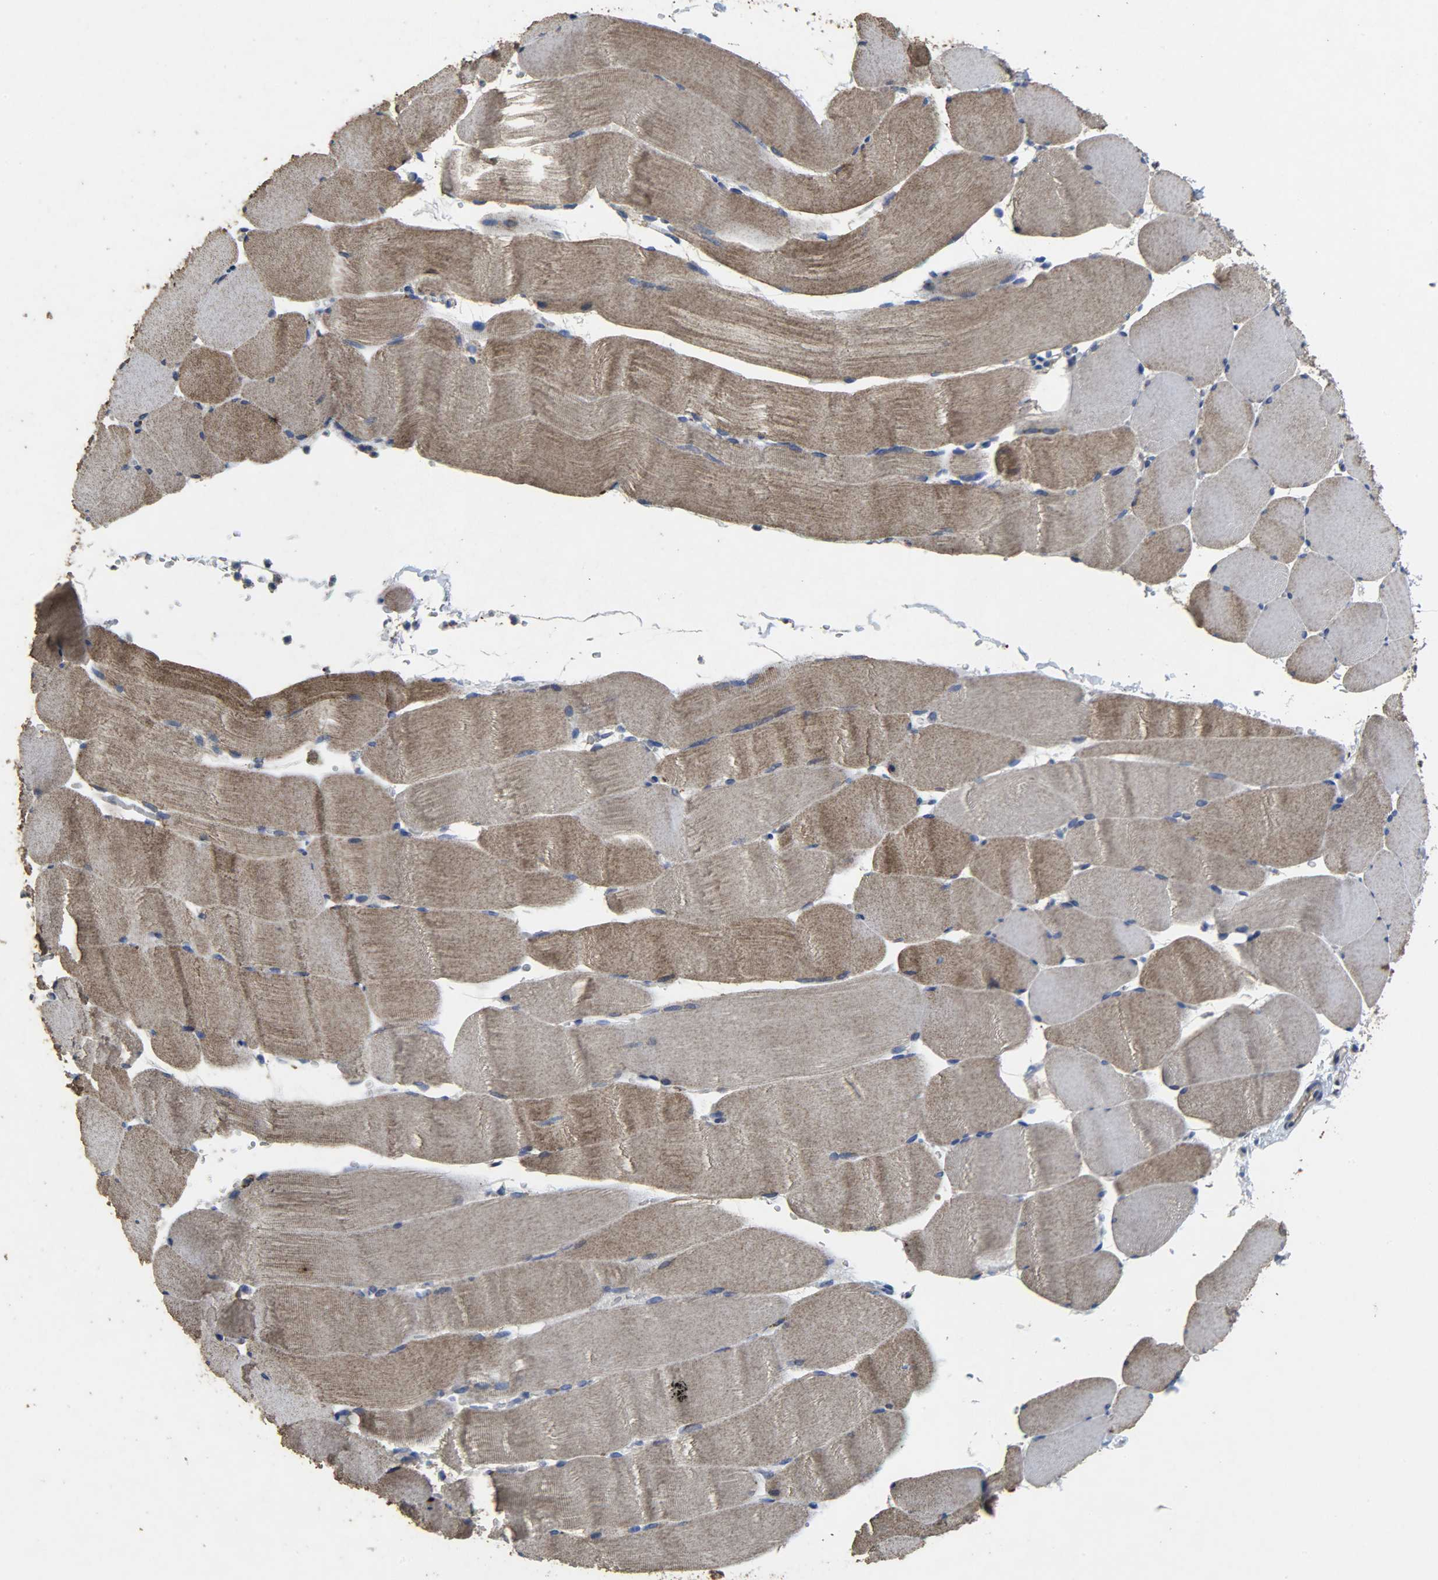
{"staining": {"intensity": "moderate", "quantity": ">75%", "location": "cytoplasmic/membranous"}, "tissue": "skeletal muscle", "cell_type": "Myocytes", "image_type": "normal", "snomed": [{"axis": "morphology", "description": "Normal tissue, NOS"}, {"axis": "topography", "description": "Skeletal muscle"}], "caption": "Myocytes display medium levels of moderate cytoplasmic/membranous expression in approximately >75% of cells in unremarkable human skeletal muscle. (DAB (3,3'-diaminobenzidine) = brown stain, brightfield microscopy at high magnification).", "gene": "TPM4", "patient": {"sex": "male", "age": 62}}